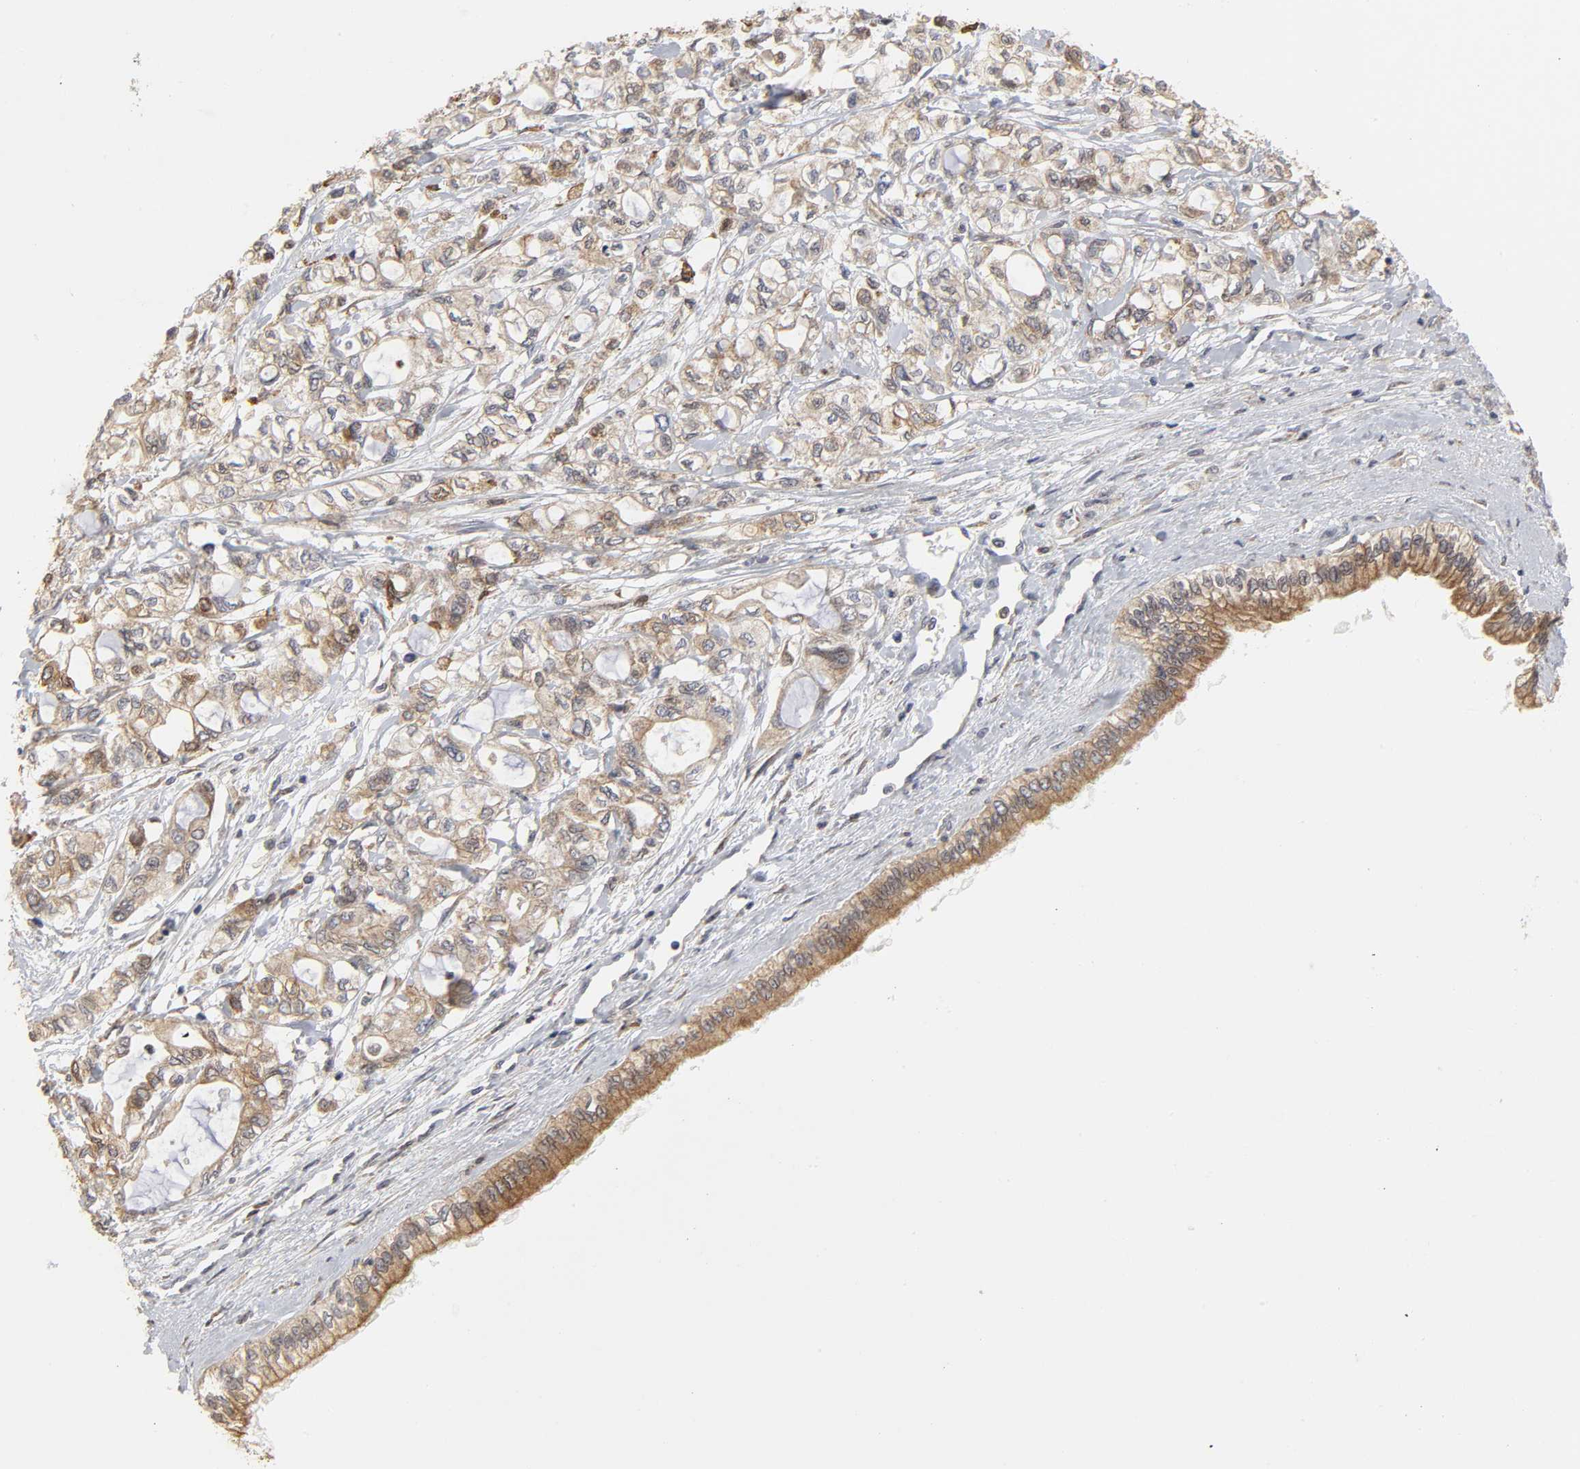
{"staining": {"intensity": "weak", "quantity": ">75%", "location": "cytoplasmic/membranous"}, "tissue": "pancreatic cancer", "cell_type": "Tumor cells", "image_type": "cancer", "snomed": [{"axis": "morphology", "description": "Adenocarcinoma, NOS"}, {"axis": "topography", "description": "Pancreas"}], "caption": "Immunohistochemistry (IHC) image of pancreatic cancer (adenocarcinoma) stained for a protein (brown), which shows low levels of weak cytoplasmic/membranous expression in approximately >75% of tumor cells.", "gene": "POR", "patient": {"sex": "male", "age": 79}}